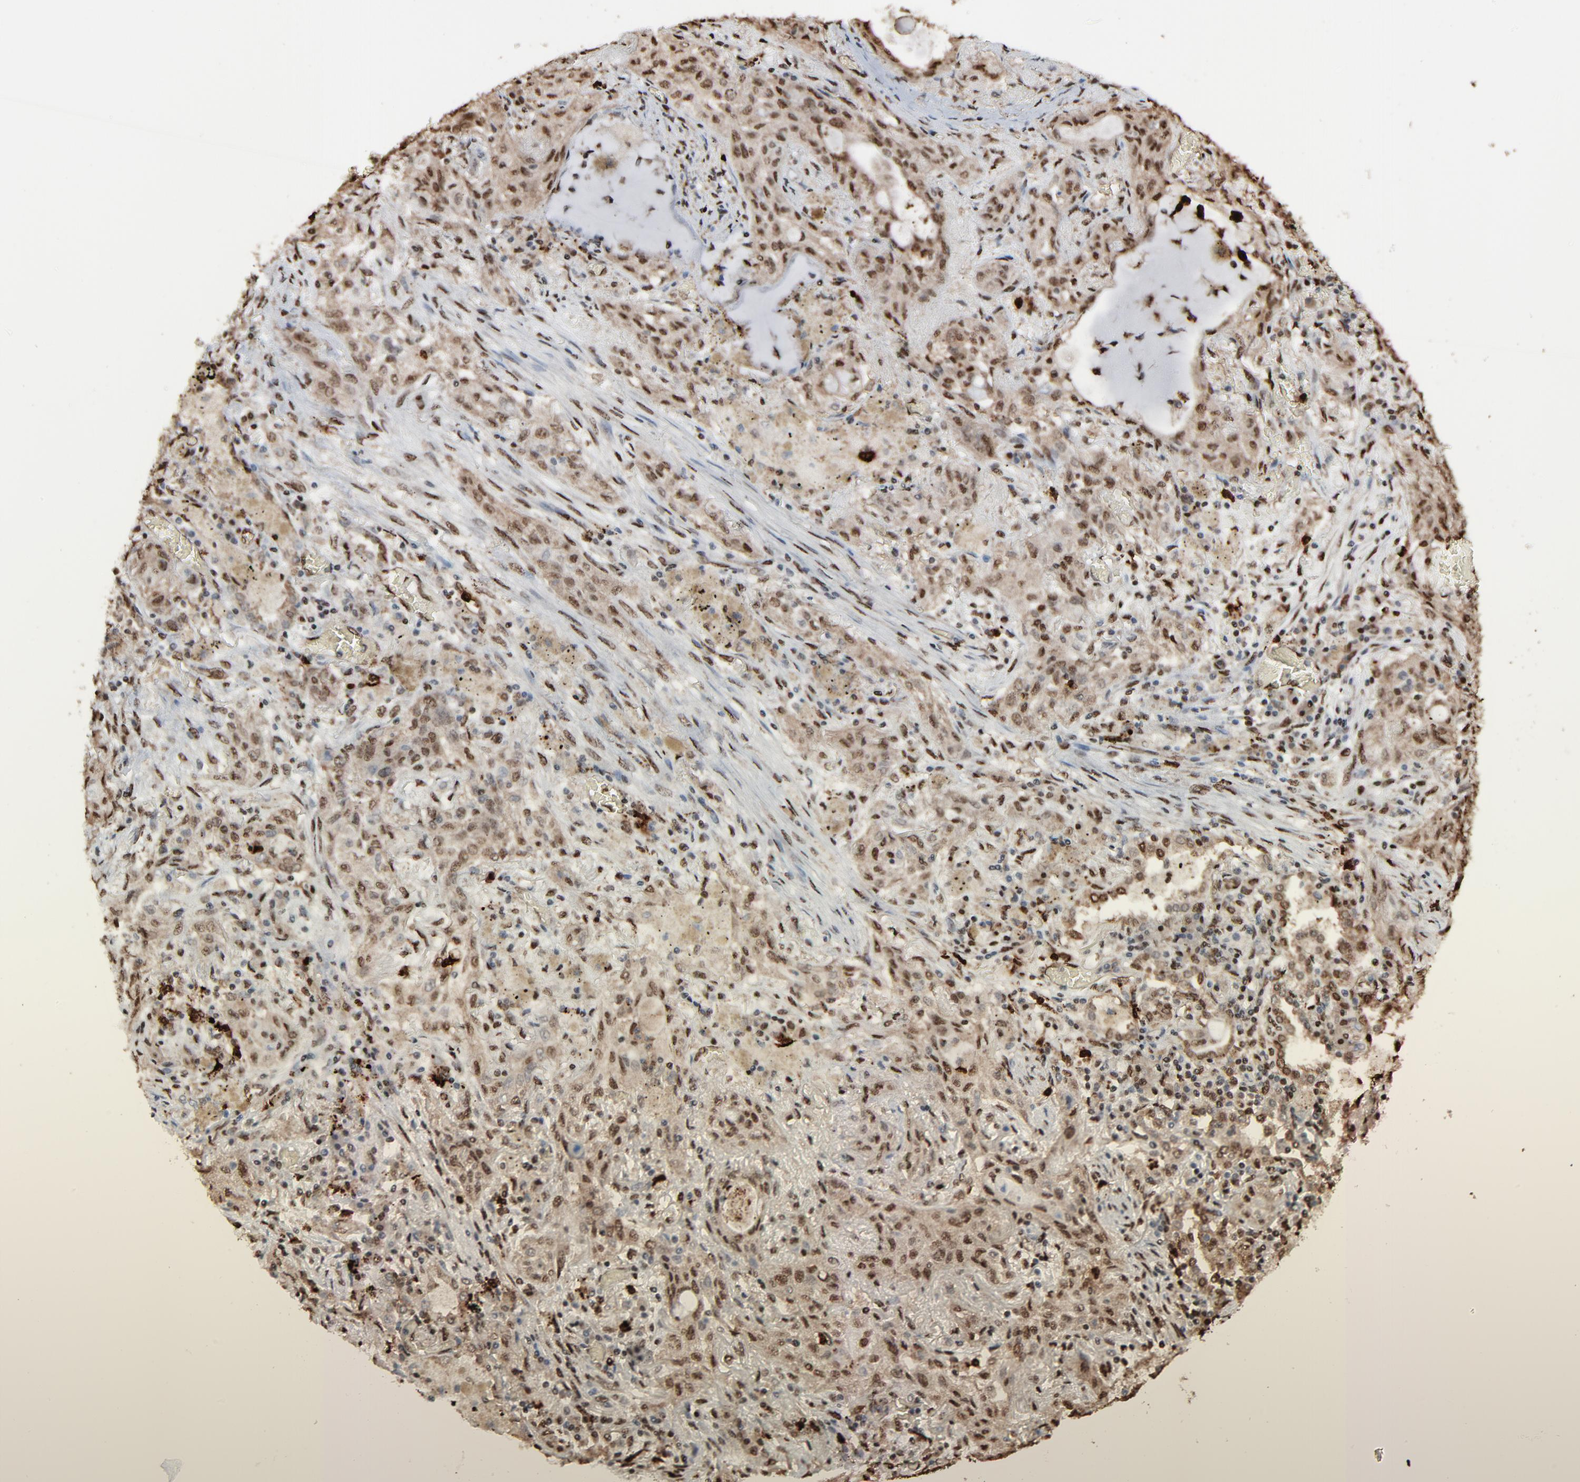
{"staining": {"intensity": "moderate", "quantity": ">75%", "location": "cytoplasmic/membranous,nuclear"}, "tissue": "lung cancer", "cell_type": "Tumor cells", "image_type": "cancer", "snomed": [{"axis": "morphology", "description": "Squamous cell carcinoma, NOS"}, {"axis": "topography", "description": "Lung"}], "caption": "IHC micrograph of neoplastic tissue: human lung squamous cell carcinoma stained using IHC demonstrates medium levels of moderate protein expression localized specifically in the cytoplasmic/membranous and nuclear of tumor cells, appearing as a cytoplasmic/membranous and nuclear brown color.", "gene": "MEIS2", "patient": {"sex": "female", "age": 47}}